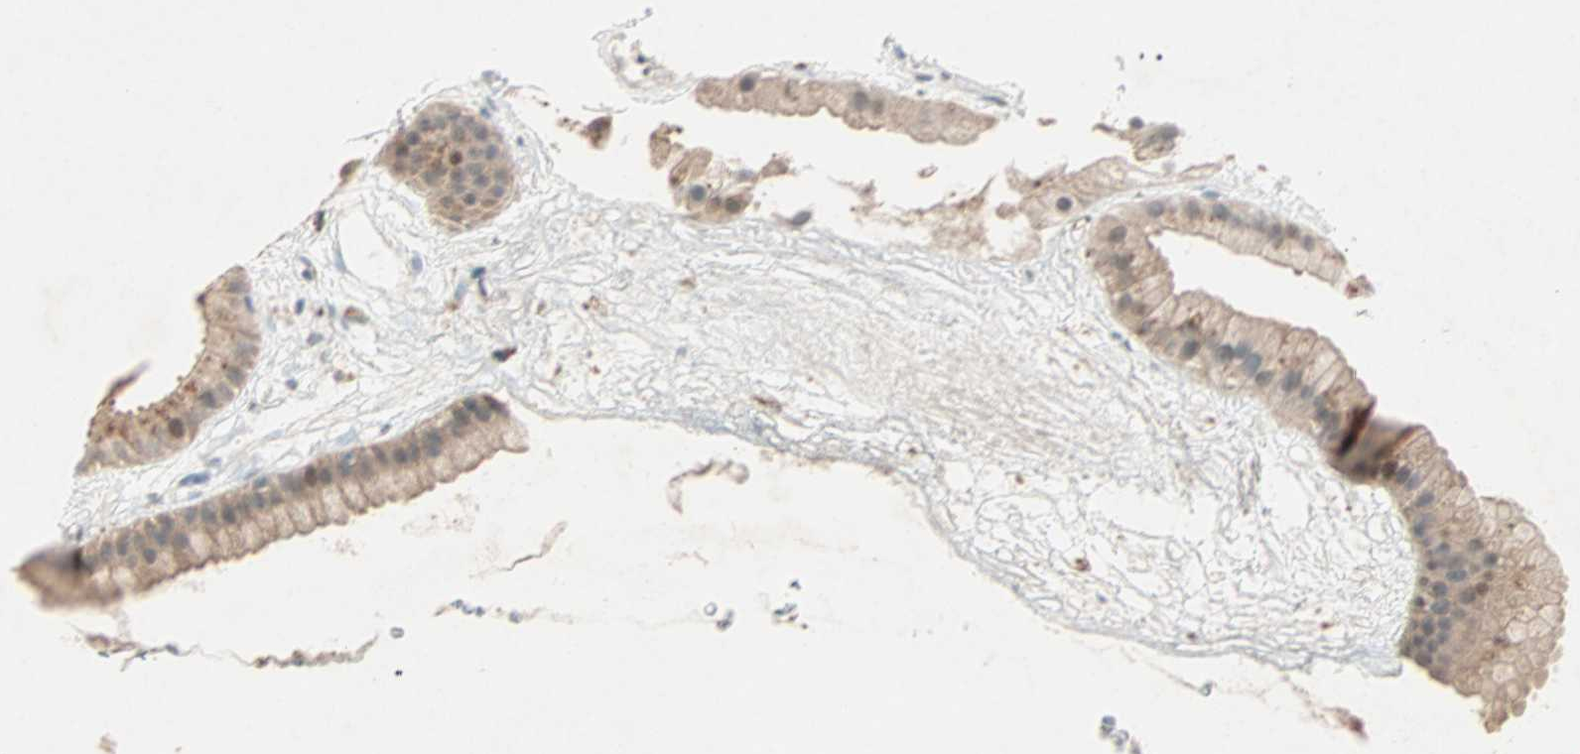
{"staining": {"intensity": "moderate", "quantity": ">75%", "location": "cytoplasmic/membranous"}, "tissue": "gallbladder", "cell_type": "Glandular cells", "image_type": "normal", "snomed": [{"axis": "morphology", "description": "Normal tissue, NOS"}, {"axis": "topography", "description": "Gallbladder"}], "caption": "Glandular cells display moderate cytoplasmic/membranous staining in approximately >75% of cells in normal gallbladder.", "gene": "RTL6", "patient": {"sex": "female", "age": 64}}